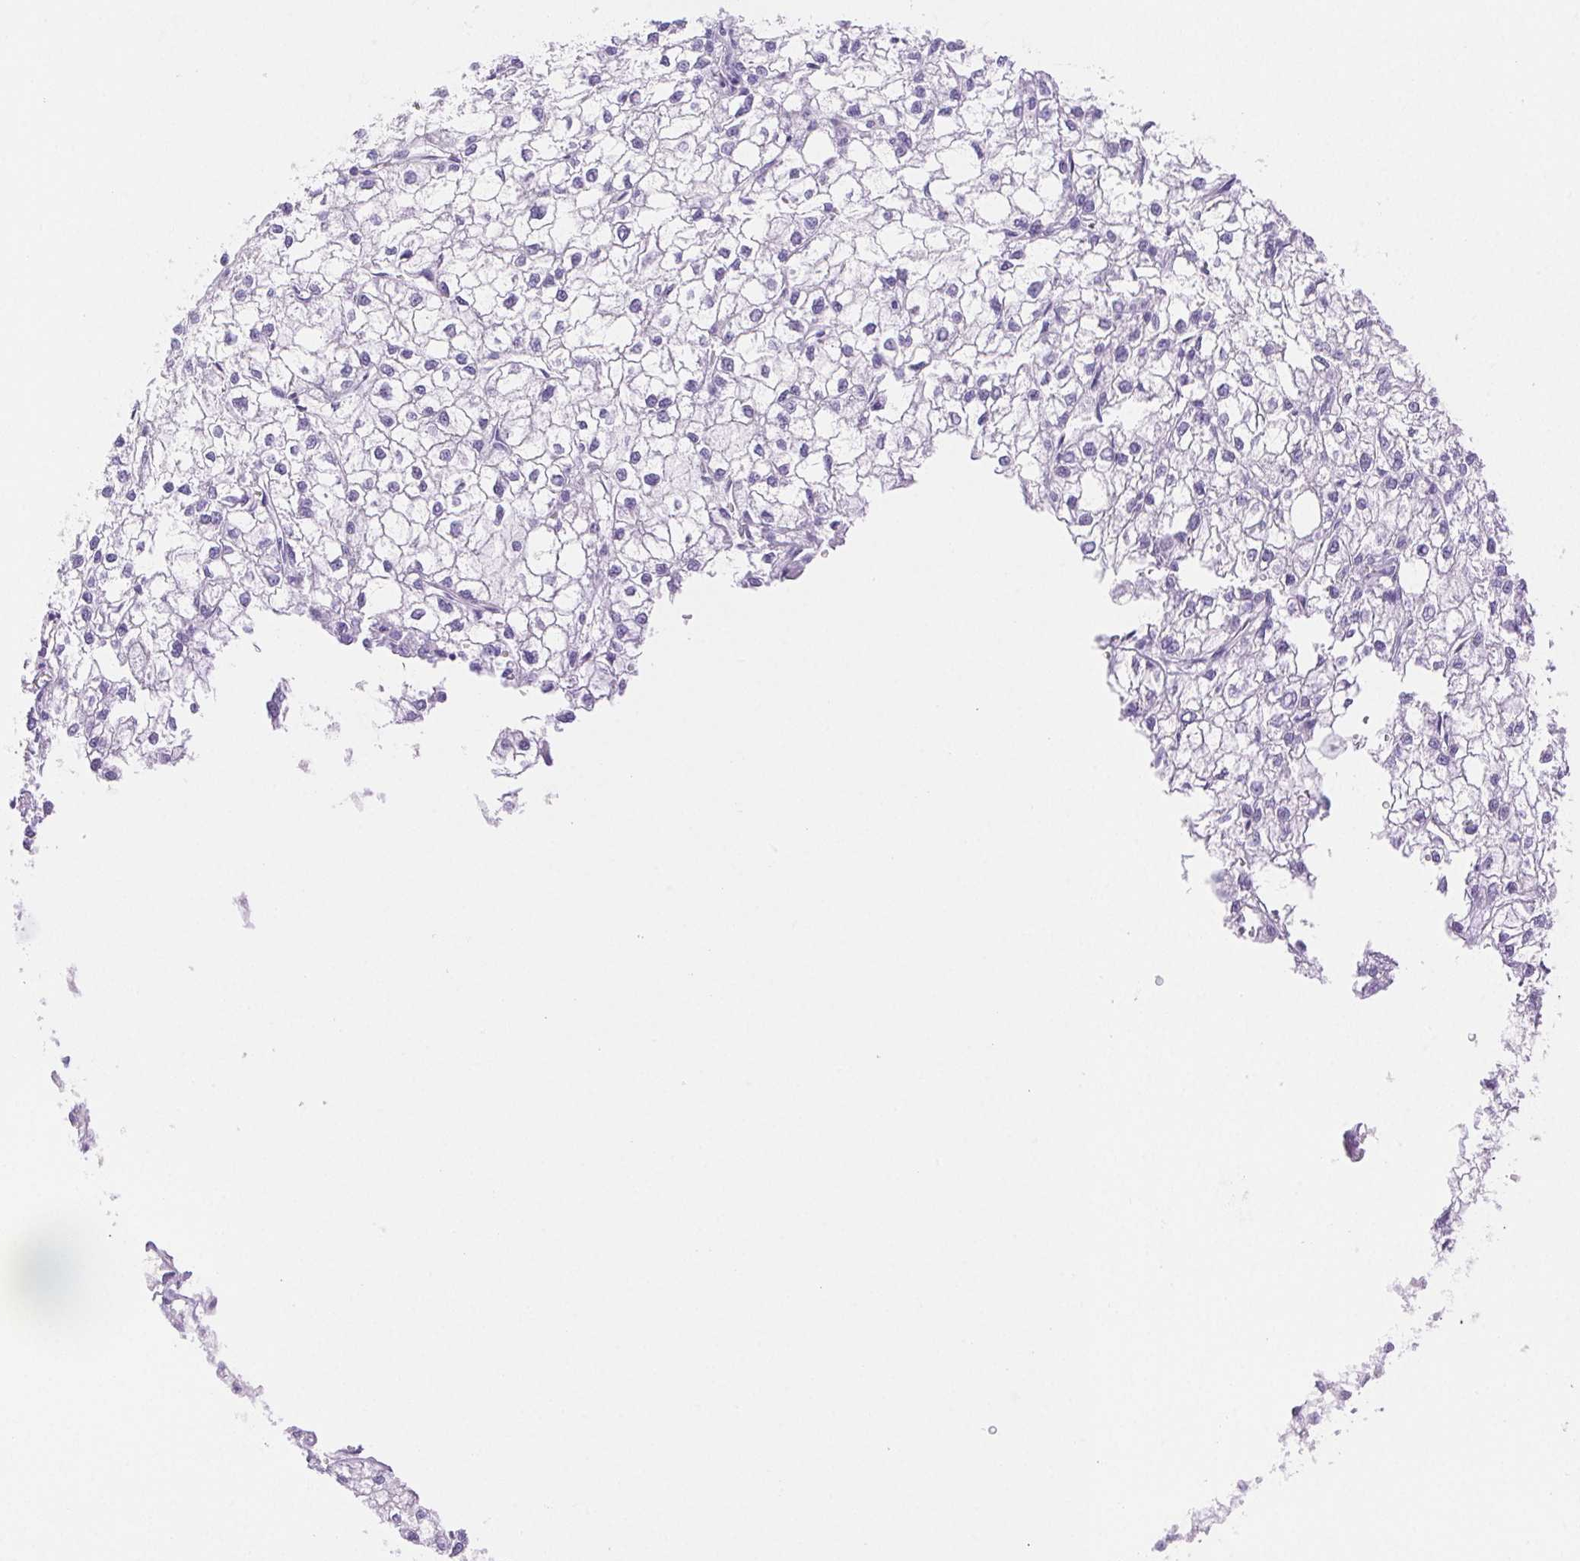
{"staining": {"intensity": "negative", "quantity": "none", "location": "none"}, "tissue": "liver cancer", "cell_type": "Tumor cells", "image_type": "cancer", "snomed": [{"axis": "morphology", "description": "Carcinoma, Hepatocellular, NOS"}, {"axis": "topography", "description": "Liver"}], "caption": "Hepatocellular carcinoma (liver) was stained to show a protein in brown. There is no significant positivity in tumor cells.", "gene": "SPACA4", "patient": {"sex": "female", "age": 43}}